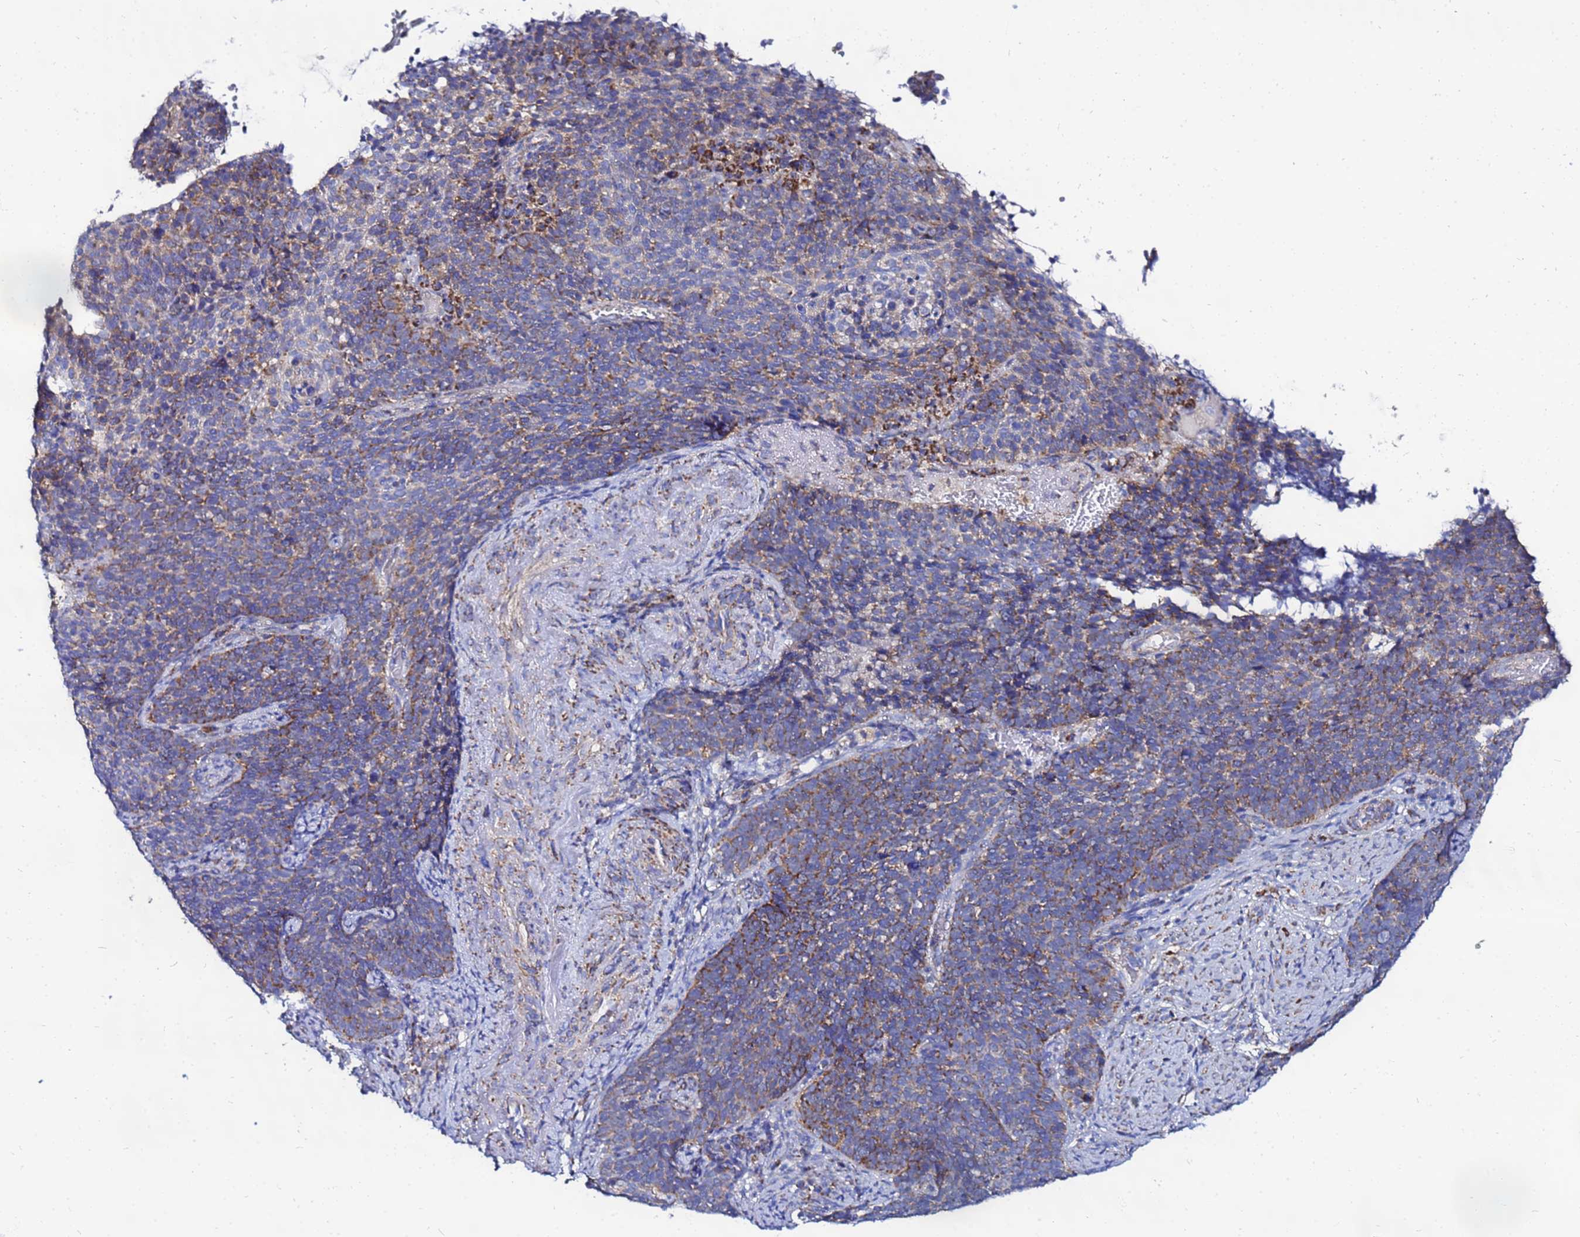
{"staining": {"intensity": "moderate", "quantity": "25%-75%", "location": "cytoplasmic/membranous"}, "tissue": "cervical cancer", "cell_type": "Tumor cells", "image_type": "cancer", "snomed": [{"axis": "morphology", "description": "Normal tissue, NOS"}, {"axis": "morphology", "description": "Squamous cell carcinoma, NOS"}, {"axis": "topography", "description": "Cervix"}], "caption": "Squamous cell carcinoma (cervical) stained with IHC demonstrates moderate cytoplasmic/membranous expression in about 25%-75% of tumor cells.", "gene": "FAHD2A", "patient": {"sex": "female", "age": 39}}